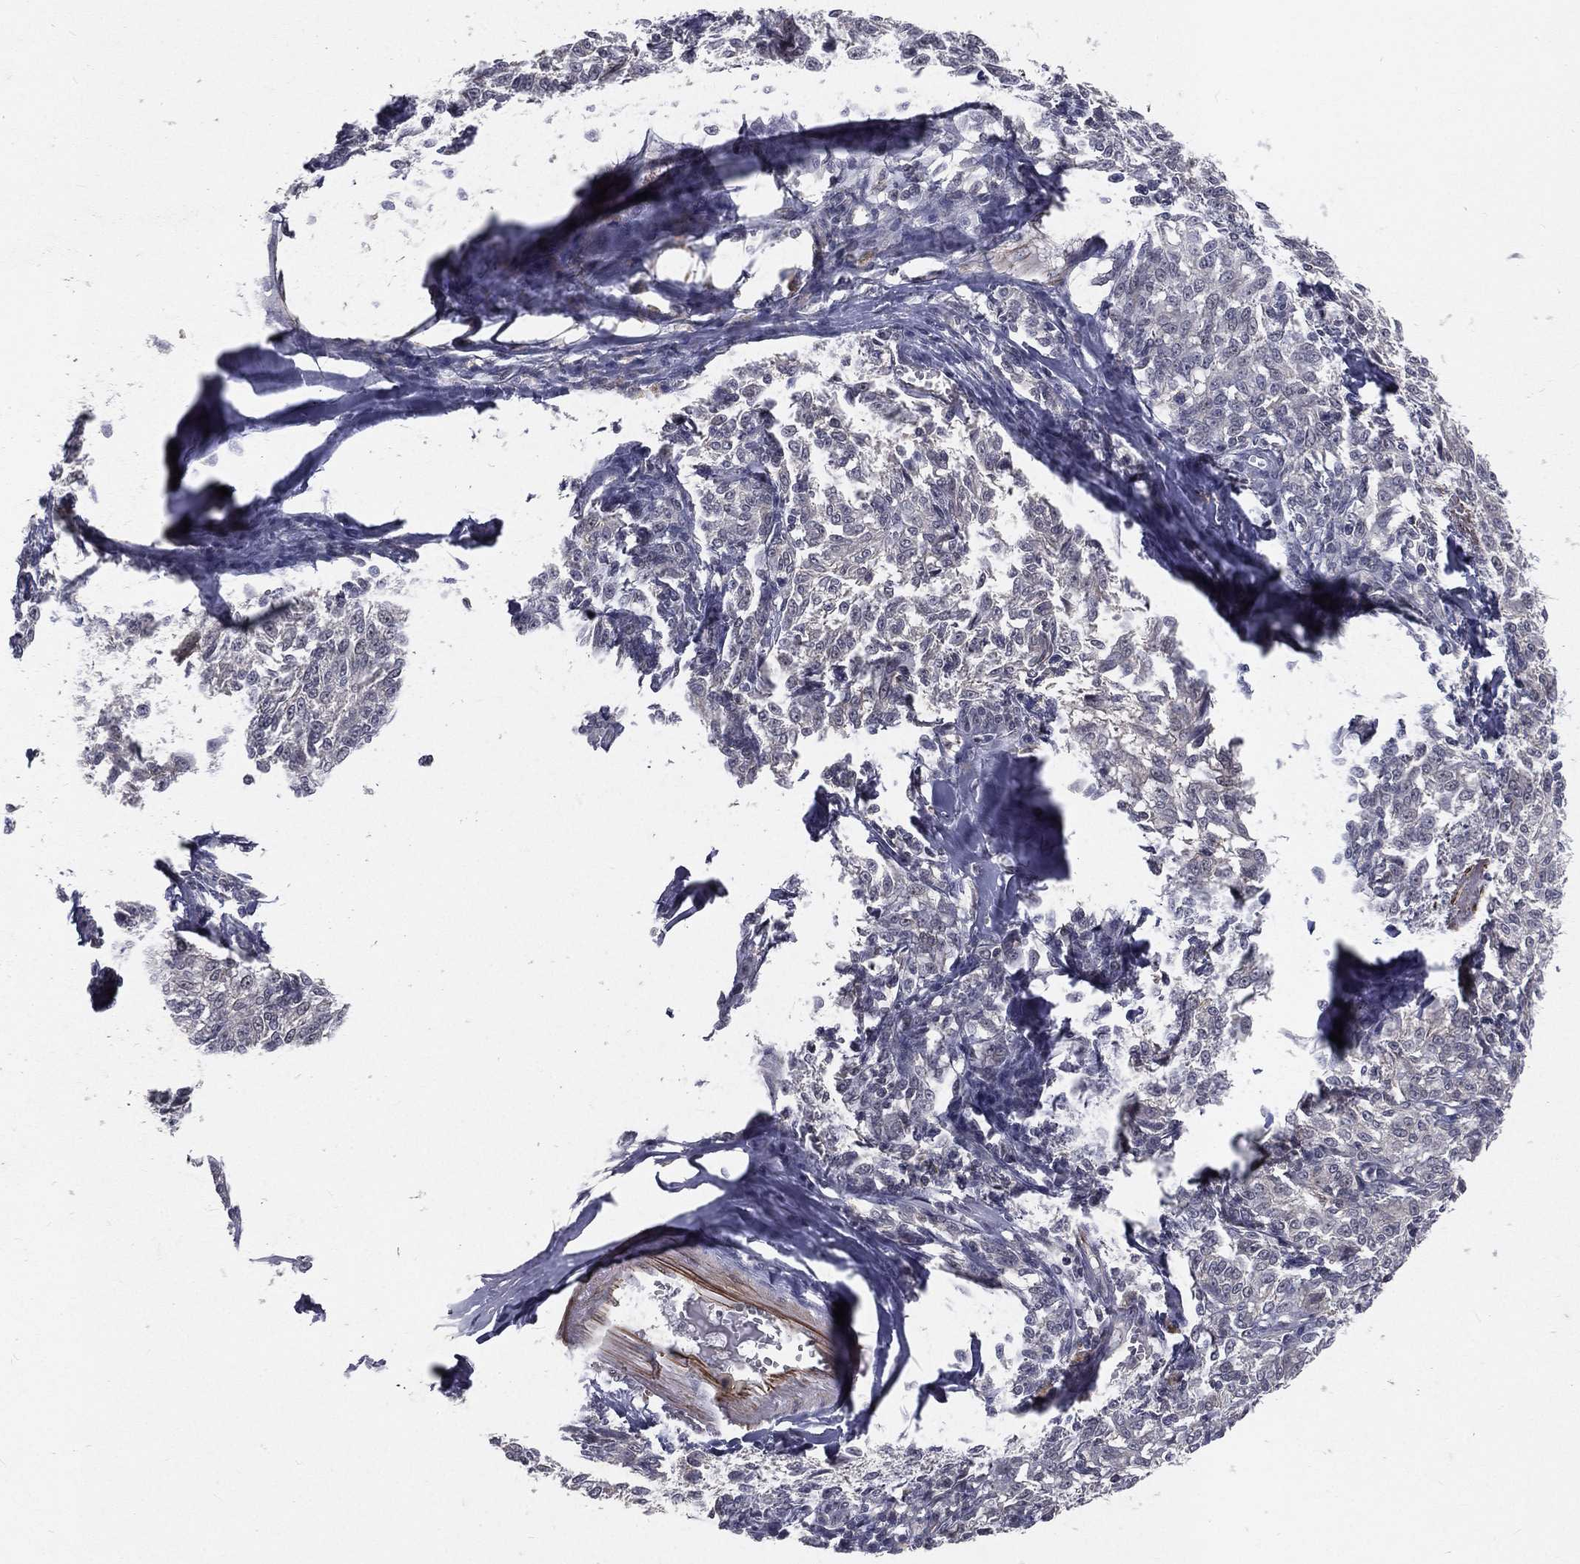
{"staining": {"intensity": "negative", "quantity": "none", "location": "none"}, "tissue": "melanoma", "cell_type": "Tumor cells", "image_type": "cancer", "snomed": [{"axis": "morphology", "description": "Malignant melanoma, NOS"}, {"axis": "topography", "description": "Skin"}], "caption": "Immunohistochemical staining of melanoma shows no significant expression in tumor cells. (DAB (3,3'-diaminobenzidine) immunohistochemistry visualized using brightfield microscopy, high magnification).", "gene": "MORC2", "patient": {"sex": "female", "age": 72}}